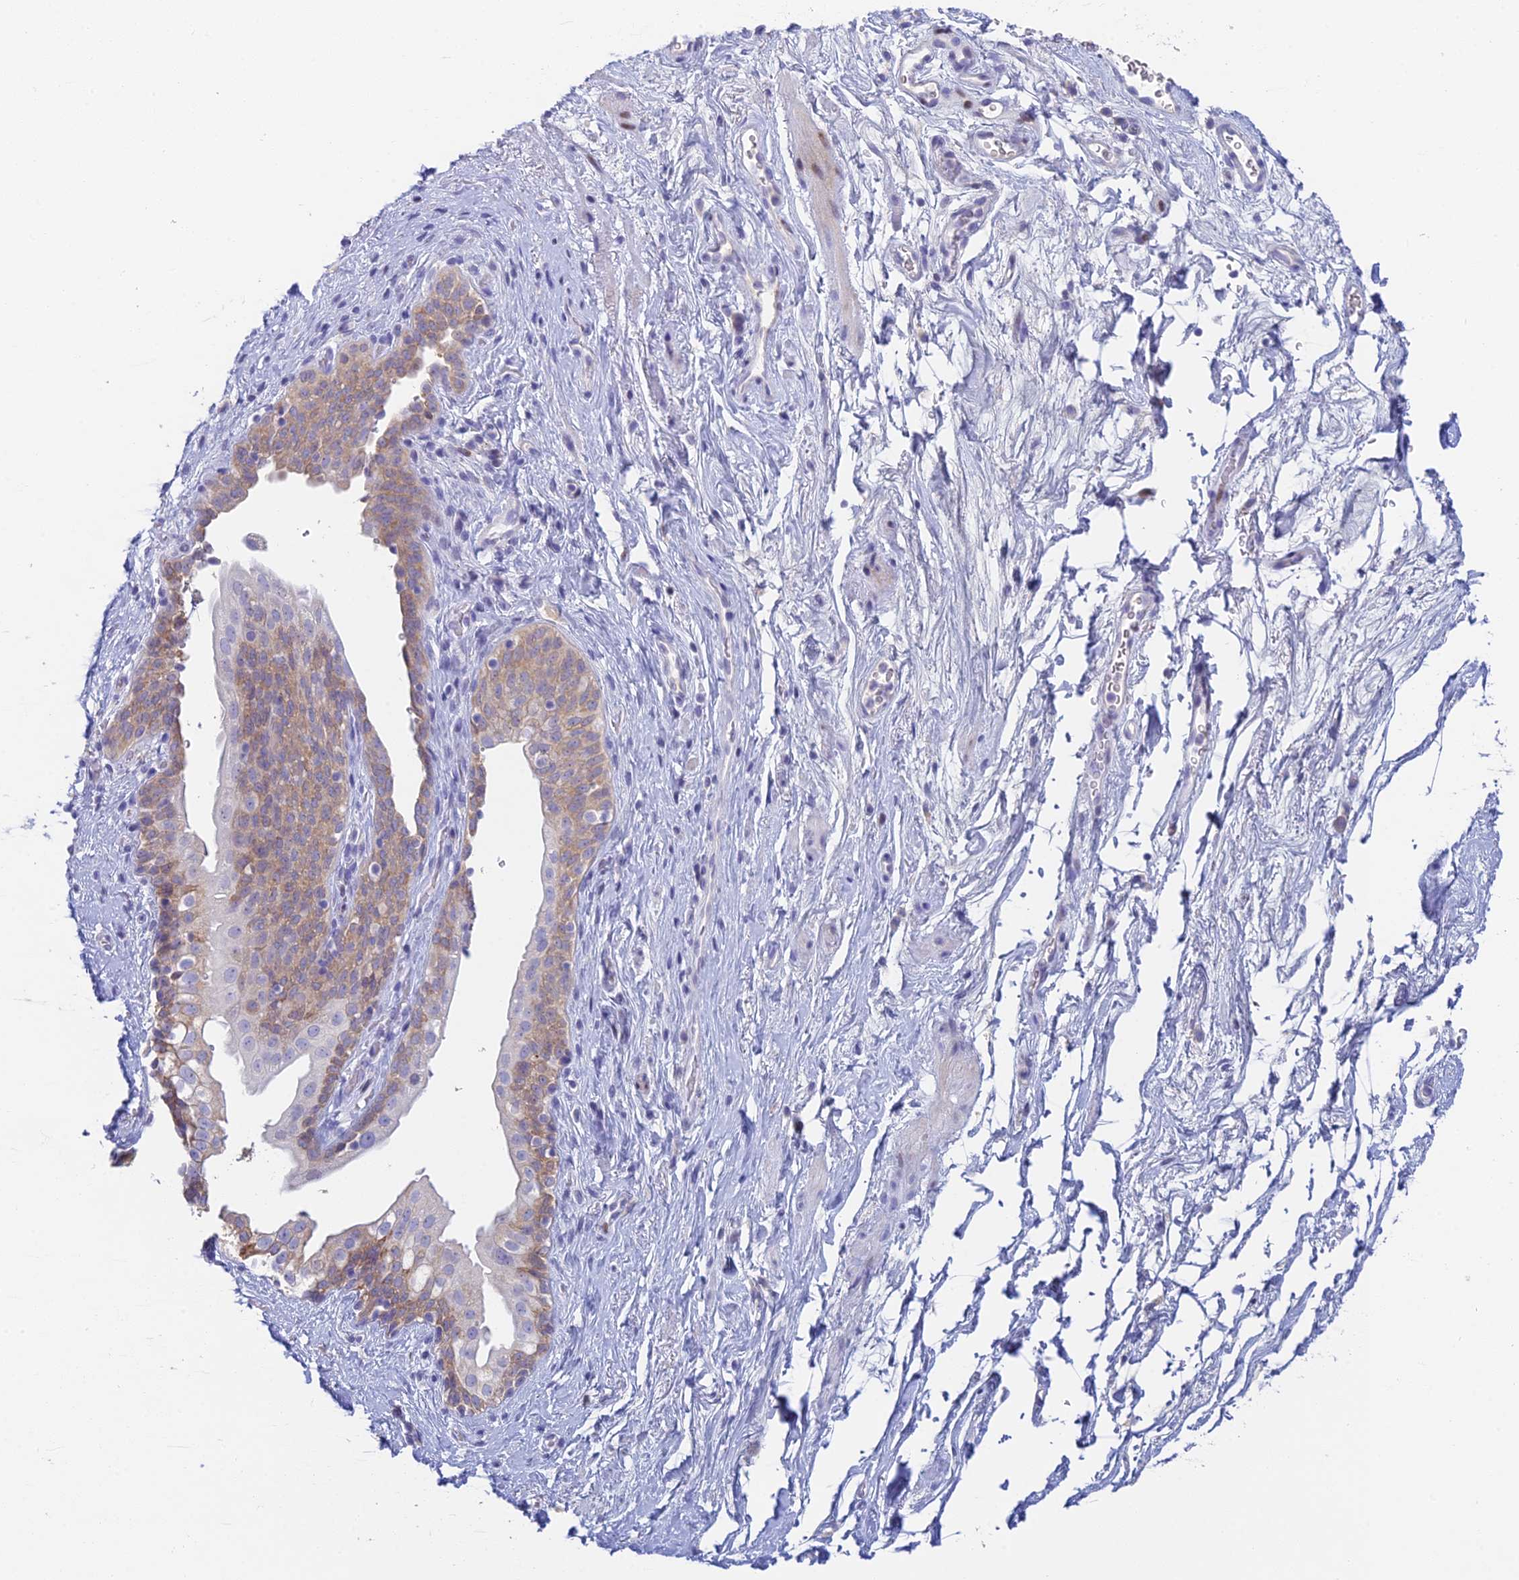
{"staining": {"intensity": "negative", "quantity": "none", "location": "none"}, "tissue": "smooth muscle", "cell_type": "Smooth muscle cells", "image_type": "normal", "snomed": [{"axis": "morphology", "description": "Normal tissue, NOS"}, {"axis": "topography", "description": "Smooth muscle"}, {"axis": "topography", "description": "Peripheral nerve tissue"}], "caption": "This micrograph is of unremarkable smooth muscle stained with IHC to label a protein in brown with the nuclei are counter-stained blue. There is no staining in smooth muscle cells.", "gene": "REXO5", "patient": {"sex": "male", "age": 69}}